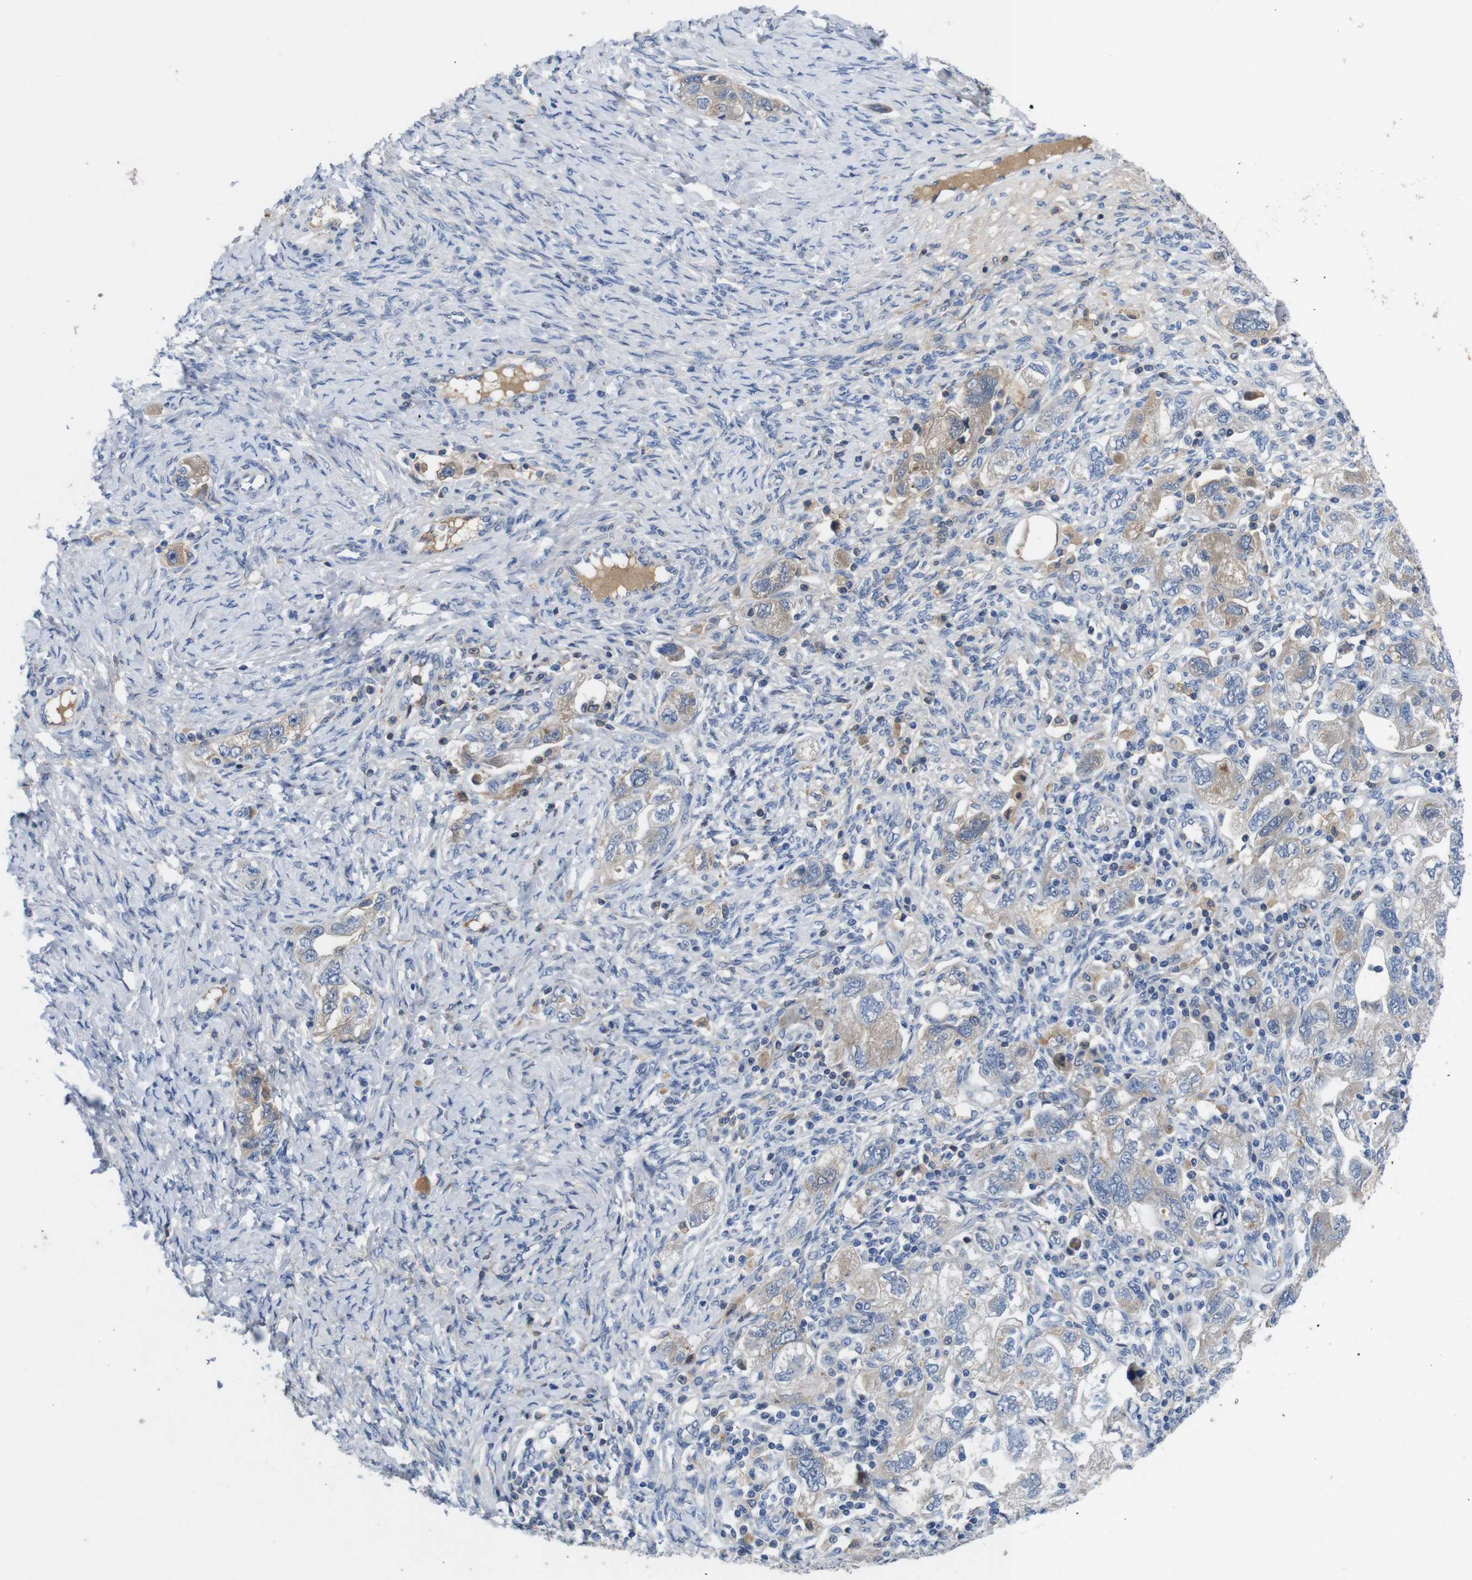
{"staining": {"intensity": "weak", "quantity": "<25%", "location": "cytoplasmic/membranous"}, "tissue": "ovarian cancer", "cell_type": "Tumor cells", "image_type": "cancer", "snomed": [{"axis": "morphology", "description": "Carcinoma, NOS"}, {"axis": "morphology", "description": "Cystadenocarcinoma, serous, NOS"}, {"axis": "topography", "description": "Ovary"}], "caption": "Tumor cells show no significant positivity in ovarian carcinoma.", "gene": "C1RL", "patient": {"sex": "female", "age": 69}}